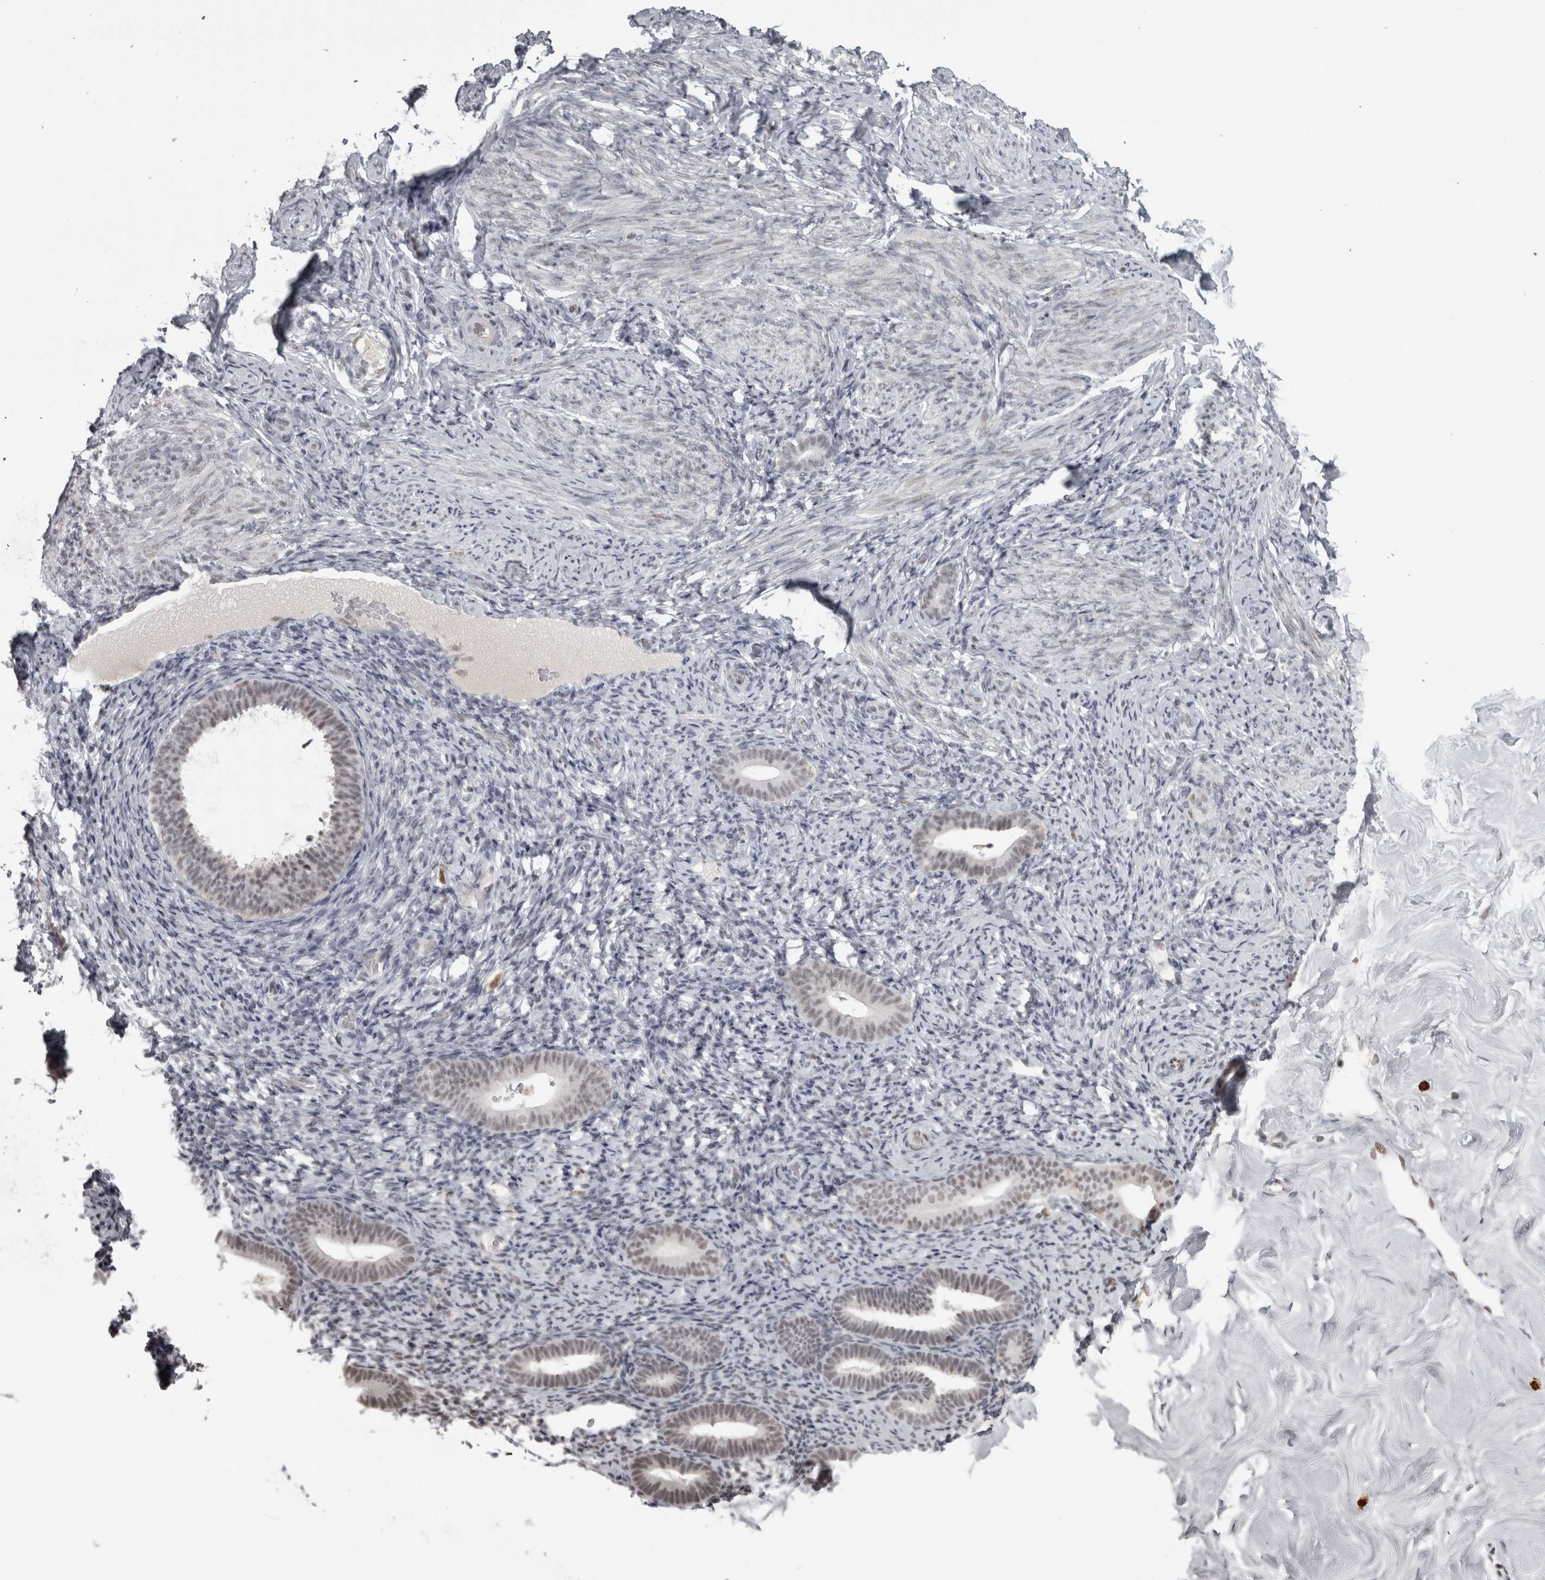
{"staining": {"intensity": "weak", "quantity": "<25%", "location": "nuclear"}, "tissue": "endometrium", "cell_type": "Cells in endometrial stroma", "image_type": "normal", "snomed": [{"axis": "morphology", "description": "Normal tissue, NOS"}, {"axis": "topography", "description": "Endometrium"}], "caption": "High magnification brightfield microscopy of benign endometrium stained with DAB (brown) and counterstained with hematoxylin (blue): cells in endometrial stroma show no significant expression.", "gene": "MICU3", "patient": {"sex": "female", "age": 51}}